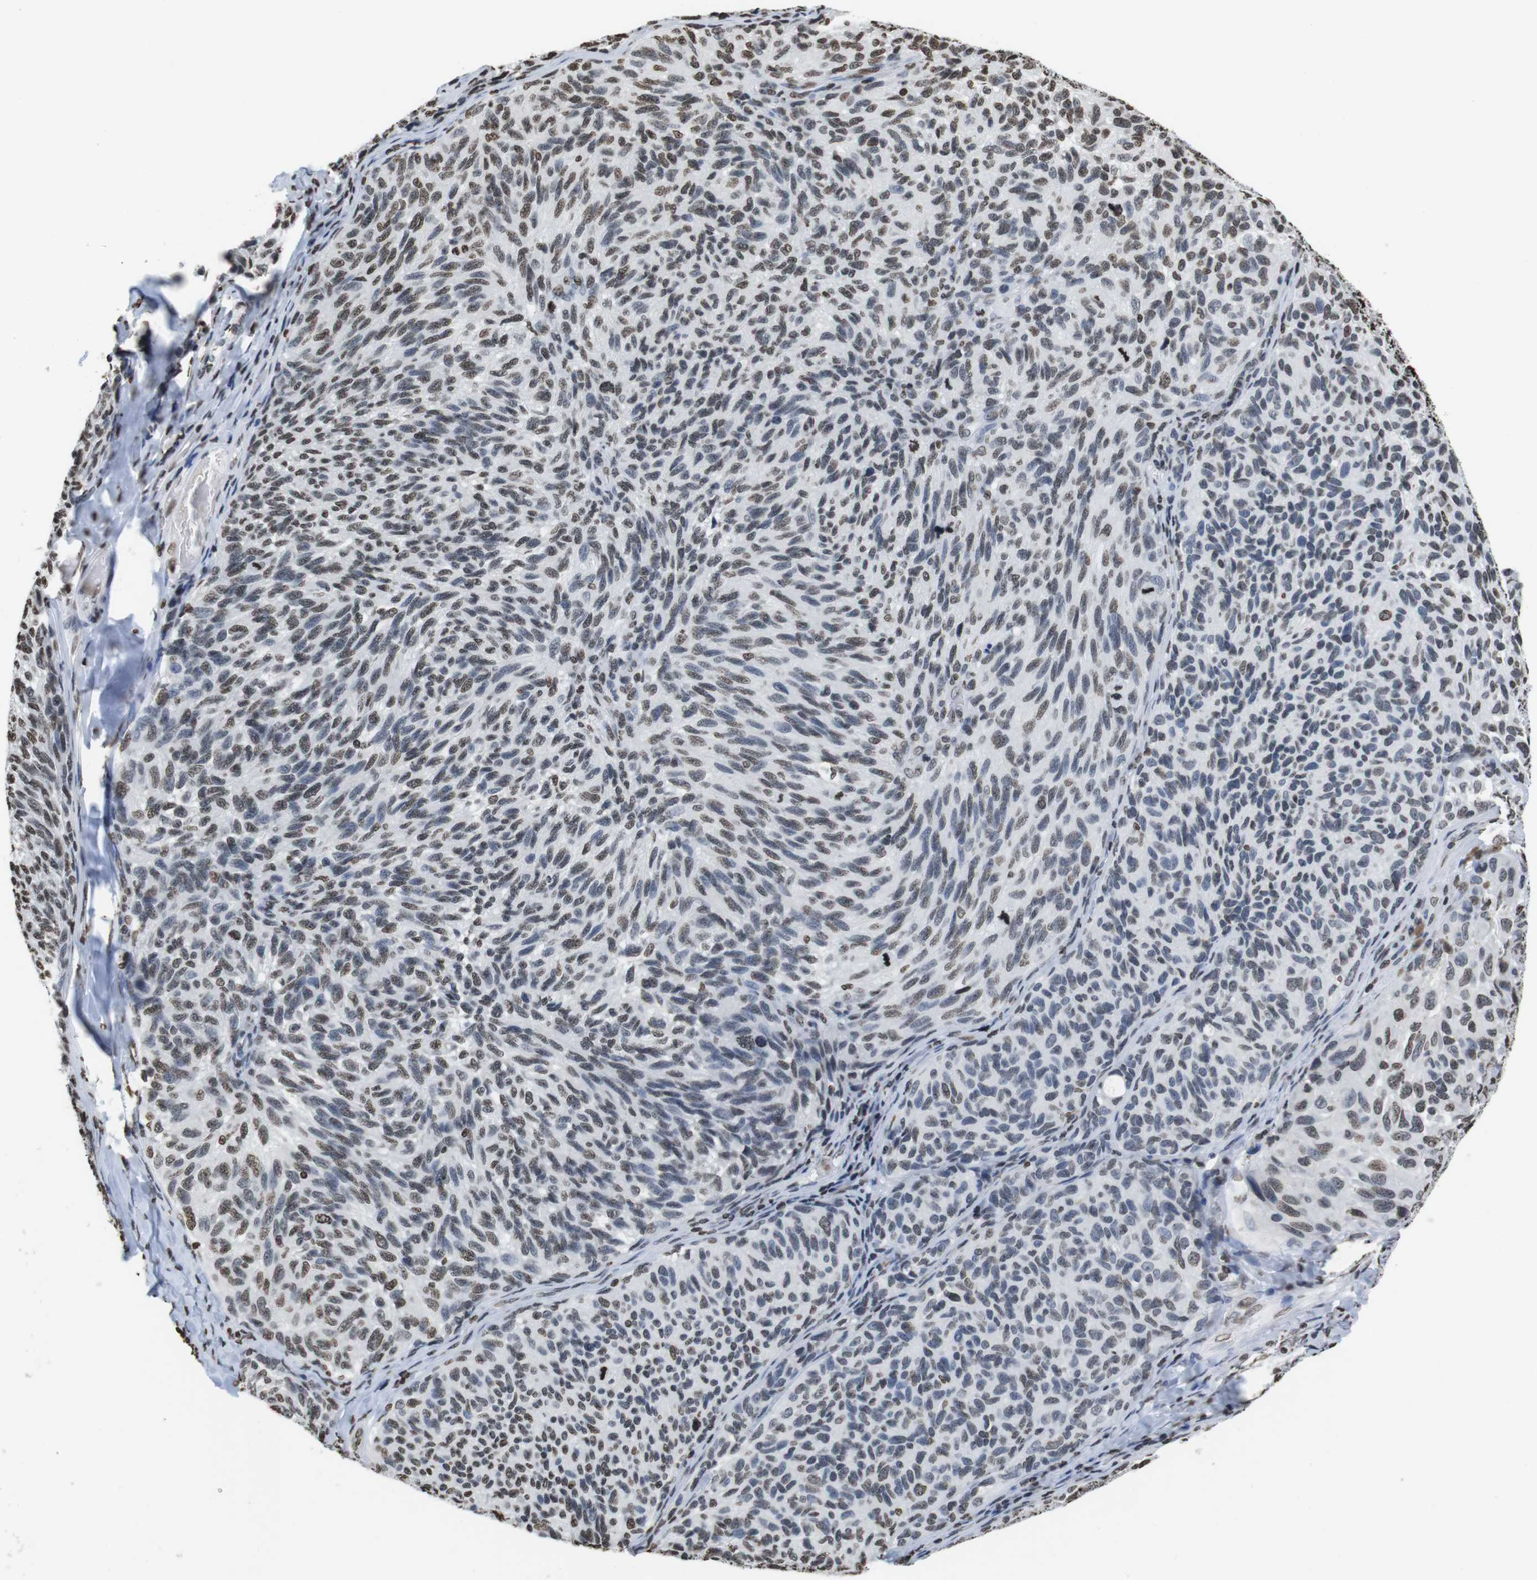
{"staining": {"intensity": "moderate", "quantity": "25%-75%", "location": "nuclear"}, "tissue": "melanoma", "cell_type": "Tumor cells", "image_type": "cancer", "snomed": [{"axis": "morphology", "description": "Malignant melanoma, NOS"}, {"axis": "topography", "description": "Skin"}], "caption": "Protein expression analysis of human melanoma reveals moderate nuclear positivity in approximately 25%-75% of tumor cells.", "gene": "BSX", "patient": {"sex": "female", "age": 73}}